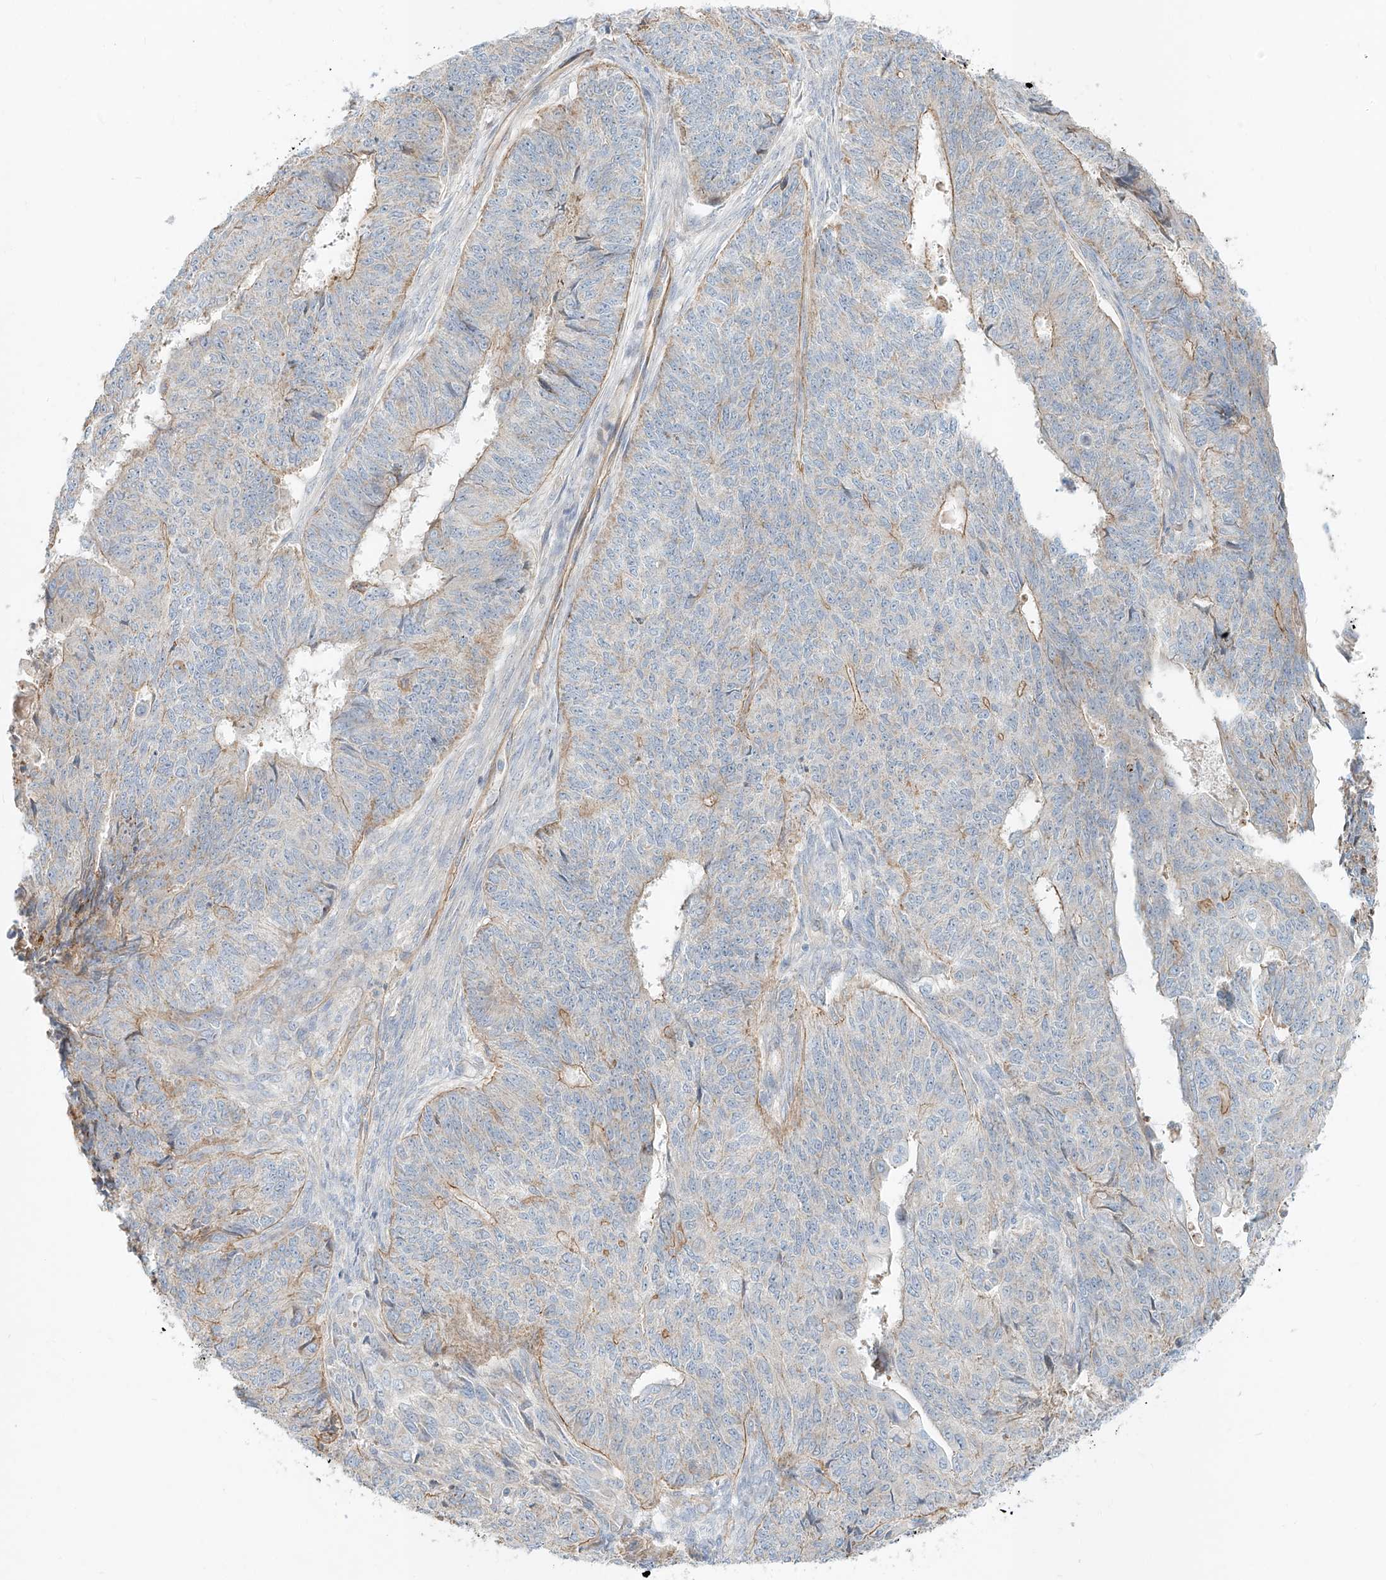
{"staining": {"intensity": "moderate", "quantity": "<25%", "location": "cytoplasmic/membranous"}, "tissue": "endometrial cancer", "cell_type": "Tumor cells", "image_type": "cancer", "snomed": [{"axis": "morphology", "description": "Adenocarcinoma, NOS"}, {"axis": "topography", "description": "Endometrium"}], "caption": "DAB immunohistochemical staining of human endometrial adenocarcinoma demonstrates moderate cytoplasmic/membranous protein positivity in approximately <25% of tumor cells.", "gene": "AJM1", "patient": {"sex": "female", "age": 32}}